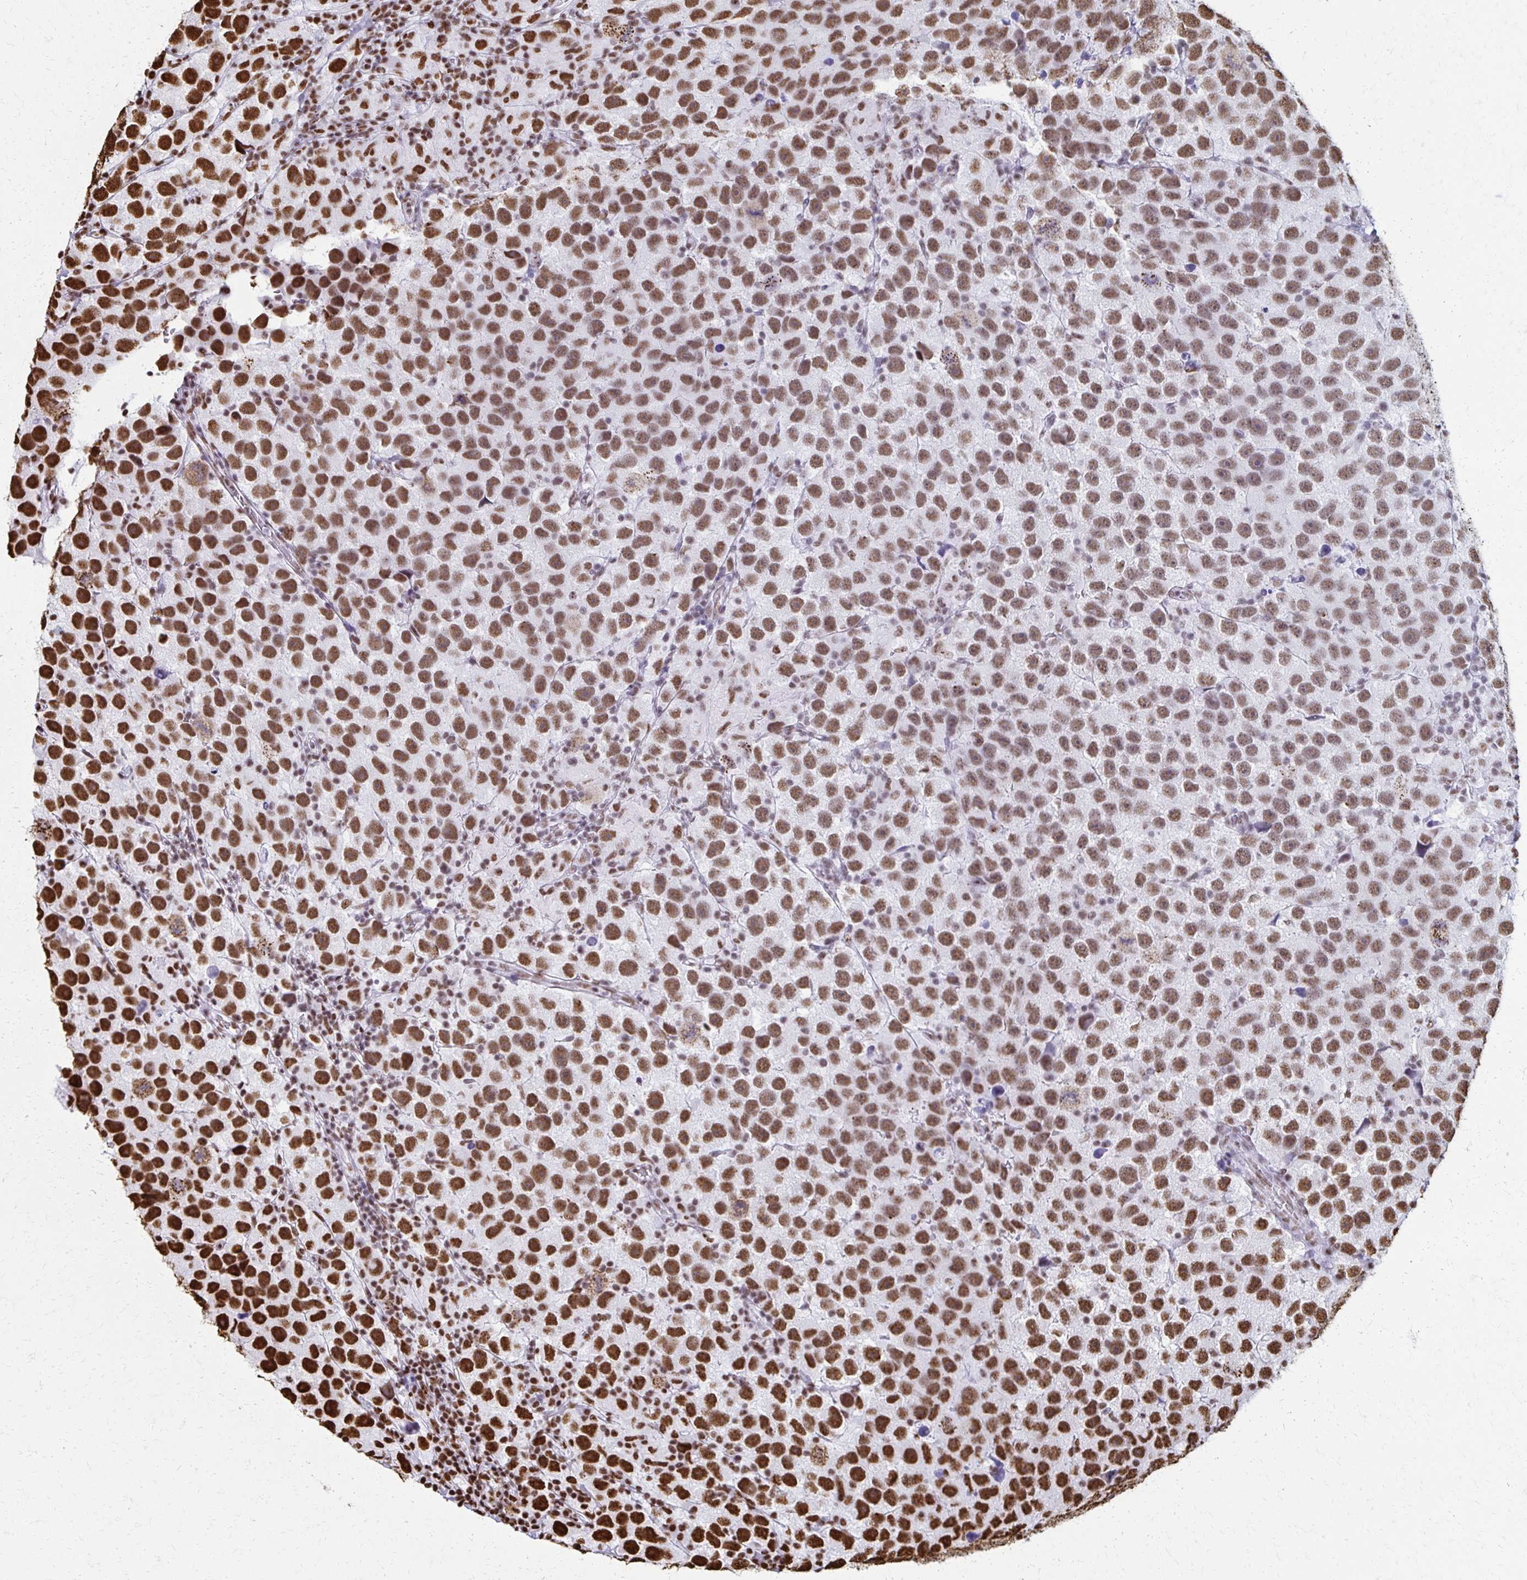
{"staining": {"intensity": "strong", "quantity": ">75%", "location": "nuclear"}, "tissue": "testis cancer", "cell_type": "Tumor cells", "image_type": "cancer", "snomed": [{"axis": "morphology", "description": "Seminoma, NOS"}, {"axis": "topography", "description": "Testis"}], "caption": "Seminoma (testis) tissue demonstrates strong nuclear staining in approximately >75% of tumor cells, visualized by immunohistochemistry. The staining is performed using DAB (3,3'-diaminobenzidine) brown chromogen to label protein expression. The nuclei are counter-stained blue using hematoxylin.", "gene": "NONO", "patient": {"sex": "male", "age": 26}}